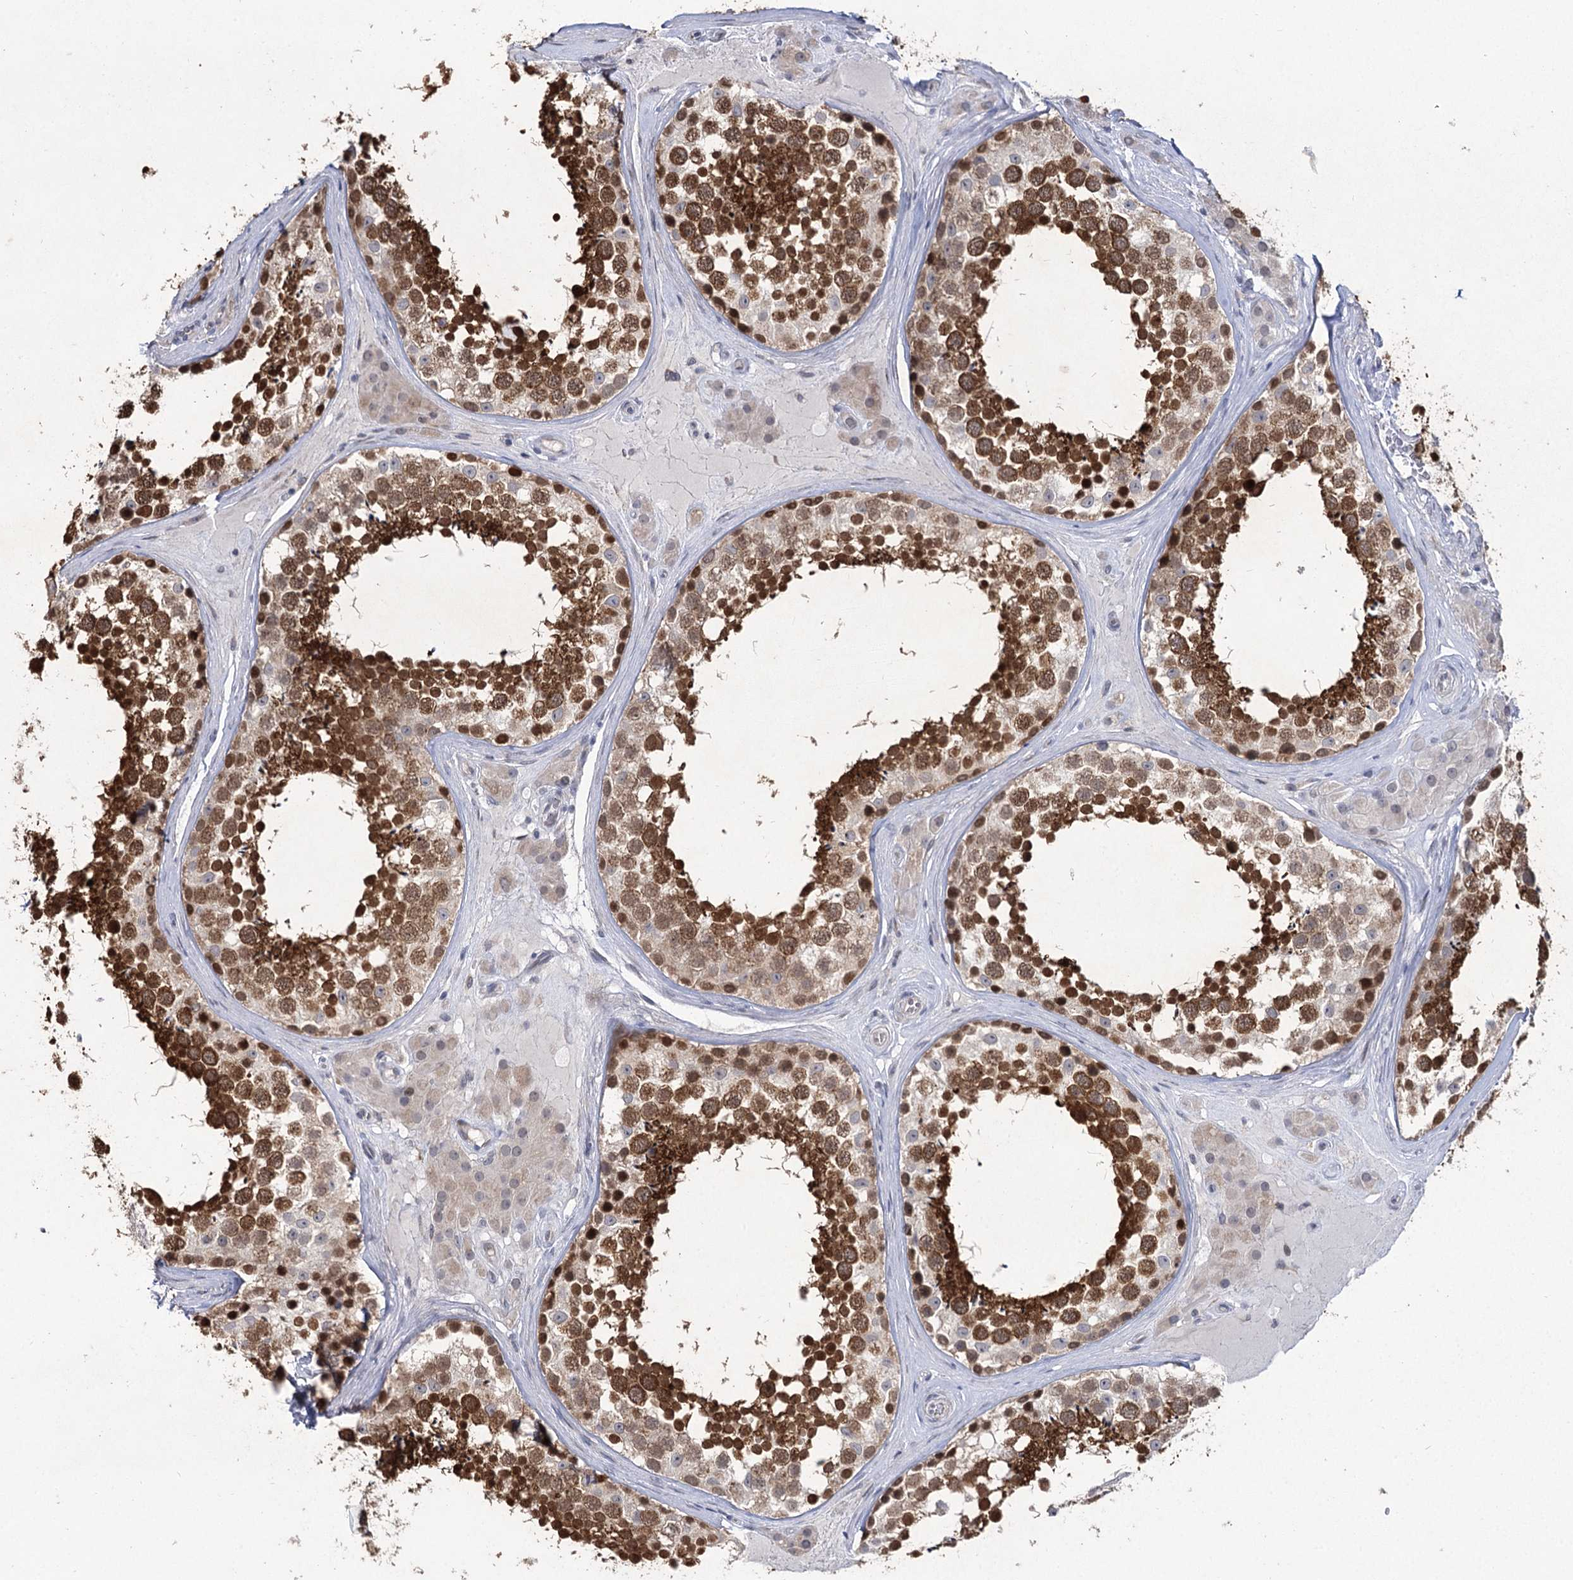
{"staining": {"intensity": "strong", "quantity": ">75%", "location": "cytoplasmic/membranous,nuclear"}, "tissue": "testis", "cell_type": "Cells in seminiferous ducts", "image_type": "normal", "snomed": [{"axis": "morphology", "description": "Normal tissue, NOS"}, {"axis": "topography", "description": "Testis"}], "caption": "IHC (DAB (3,3'-diaminobenzidine)) staining of benign testis reveals strong cytoplasmic/membranous,nuclear protein positivity in approximately >75% of cells in seminiferous ducts.", "gene": "PHYHIPL", "patient": {"sex": "male", "age": 46}}